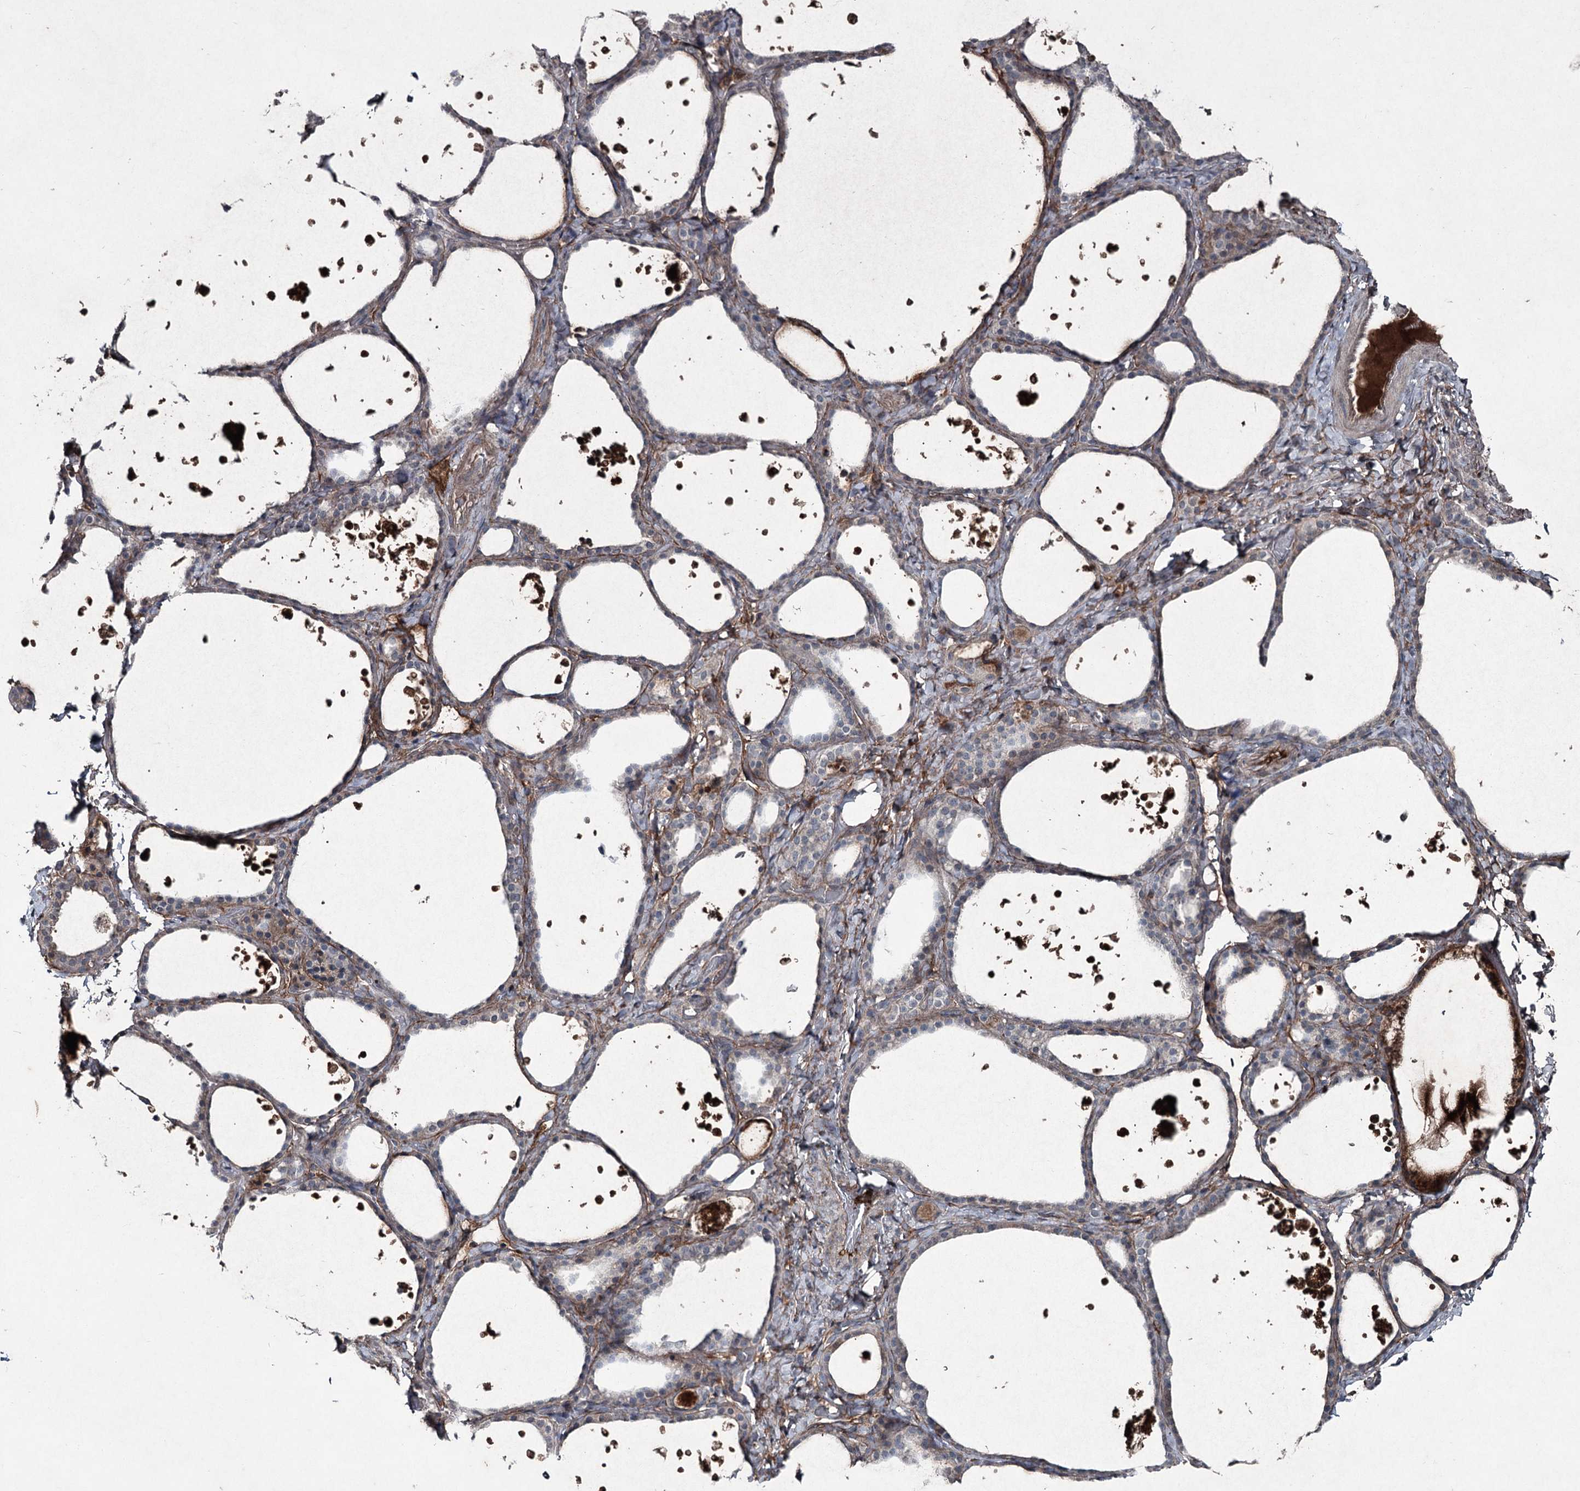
{"staining": {"intensity": "moderate", "quantity": "25%-75%", "location": "cytoplasmic/membranous"}, "tissue": "thyroid gland", "cell_type": "Glandular cells", "image_type": "normal", "snomed": [{"axis": "morphology", "description": "Normal tissue, NOS"}, {"axis": "topography", "description": "Thyroid gland"}], "caption": "Thyroid gland stained with DAB (3,3'-diaminobenzidine) immunohistochemistry shows medium levels of moderate cytoplasmic/membranous staining in approximately 25%-75% of glandular cells.", "gene": "PGLYRP2", "patient": {"sex": "female", "age": 44}}